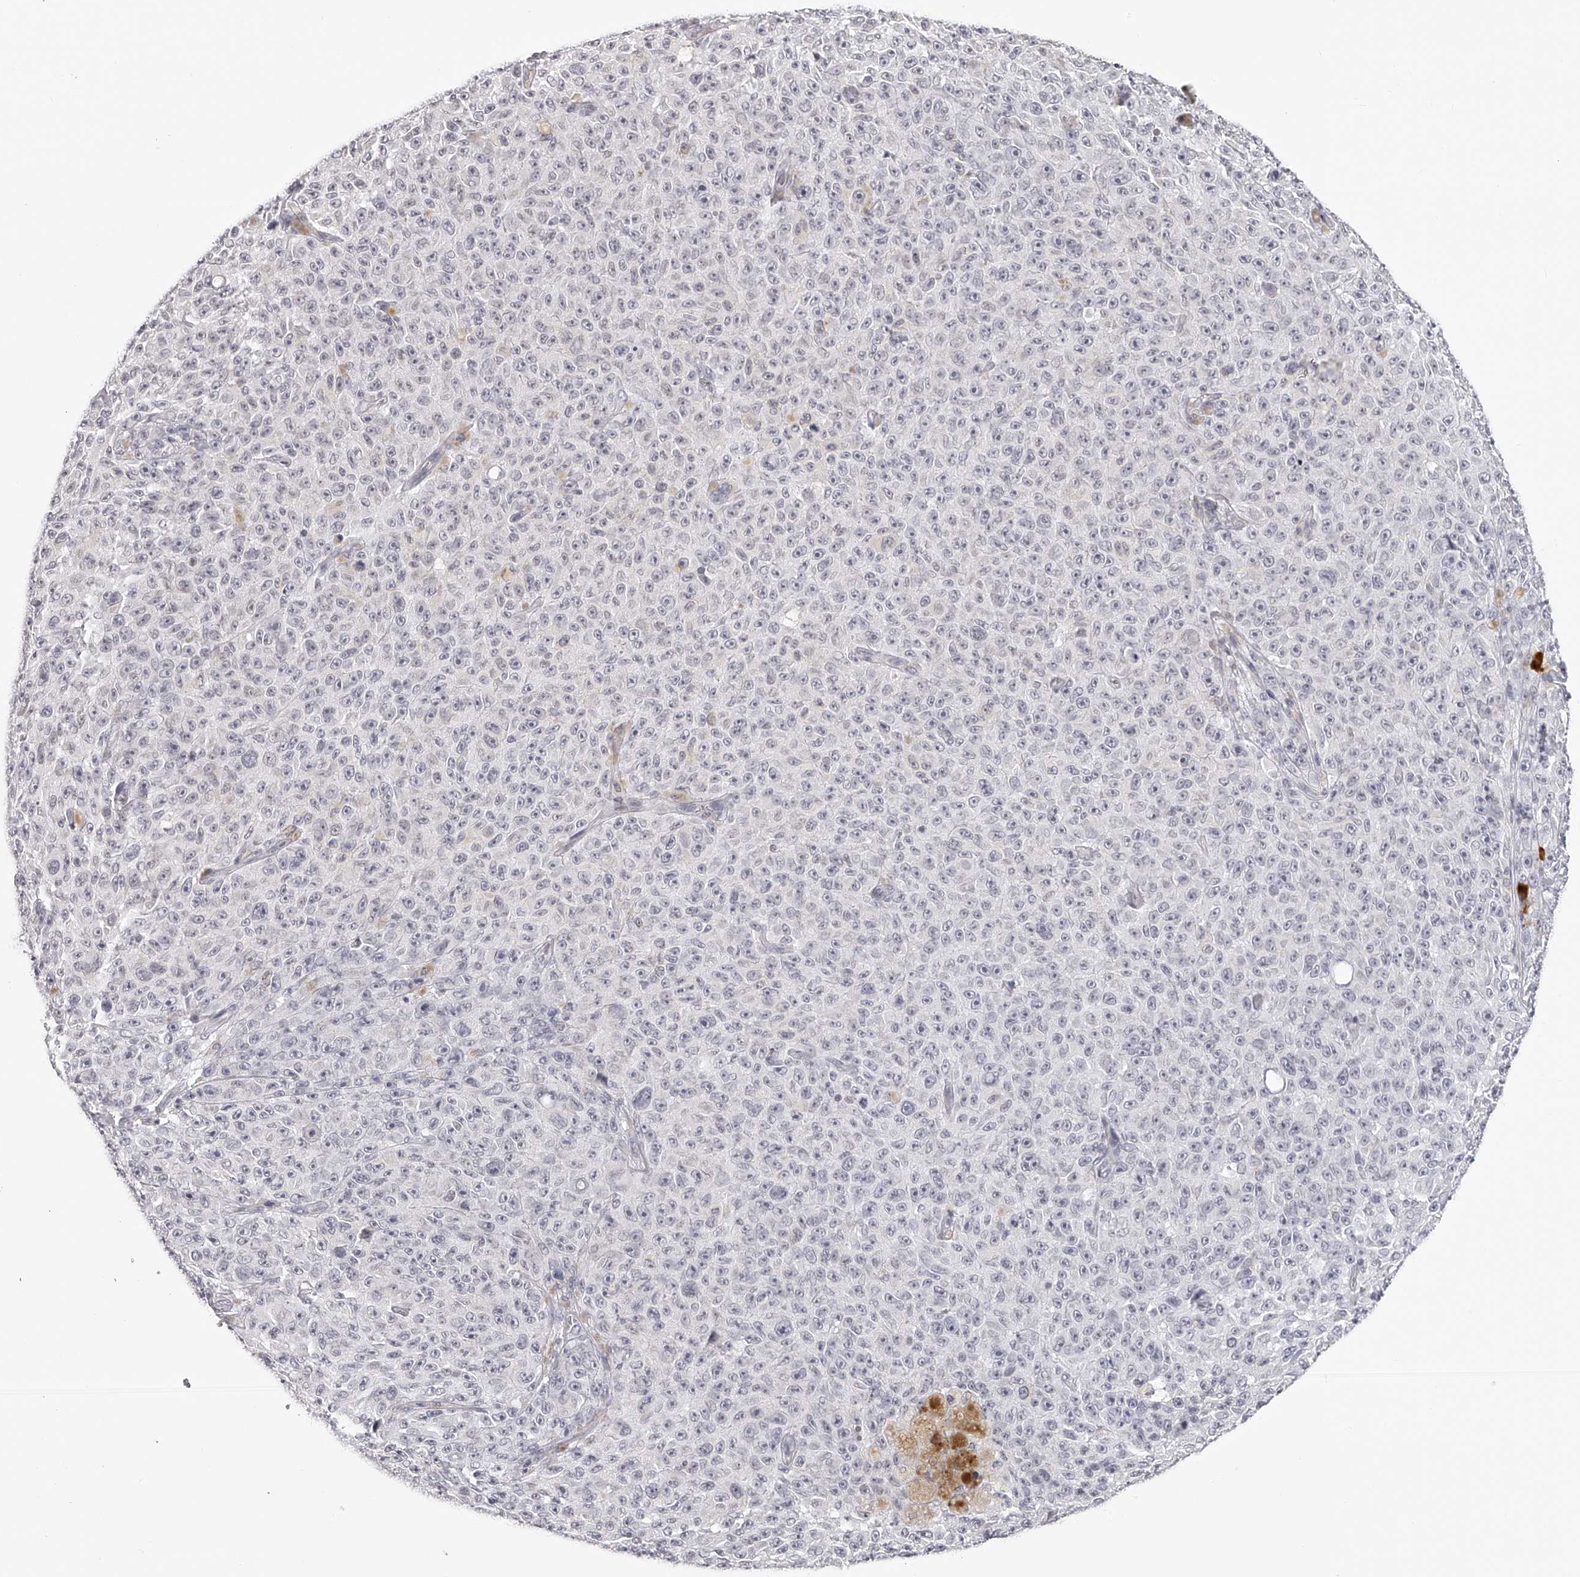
{"staining": {"intensity": "negative", "quantity": "none", "location": "none"}, "tissue": "melanoma", "cell_type": "Tumor cells", "image_type": "cancer", "snomed": [{"axis": "morphology", "description": "Malignant melanoma, NOS"}, {"axis": "topography", "description": "Skin"}], "caption": "Melanoma stained for a protein using immunohistochemistry (IHC) displays no expression tumor cells.", "gene": "SEC11C", "patient": {"sex": "female", "age": 82}}